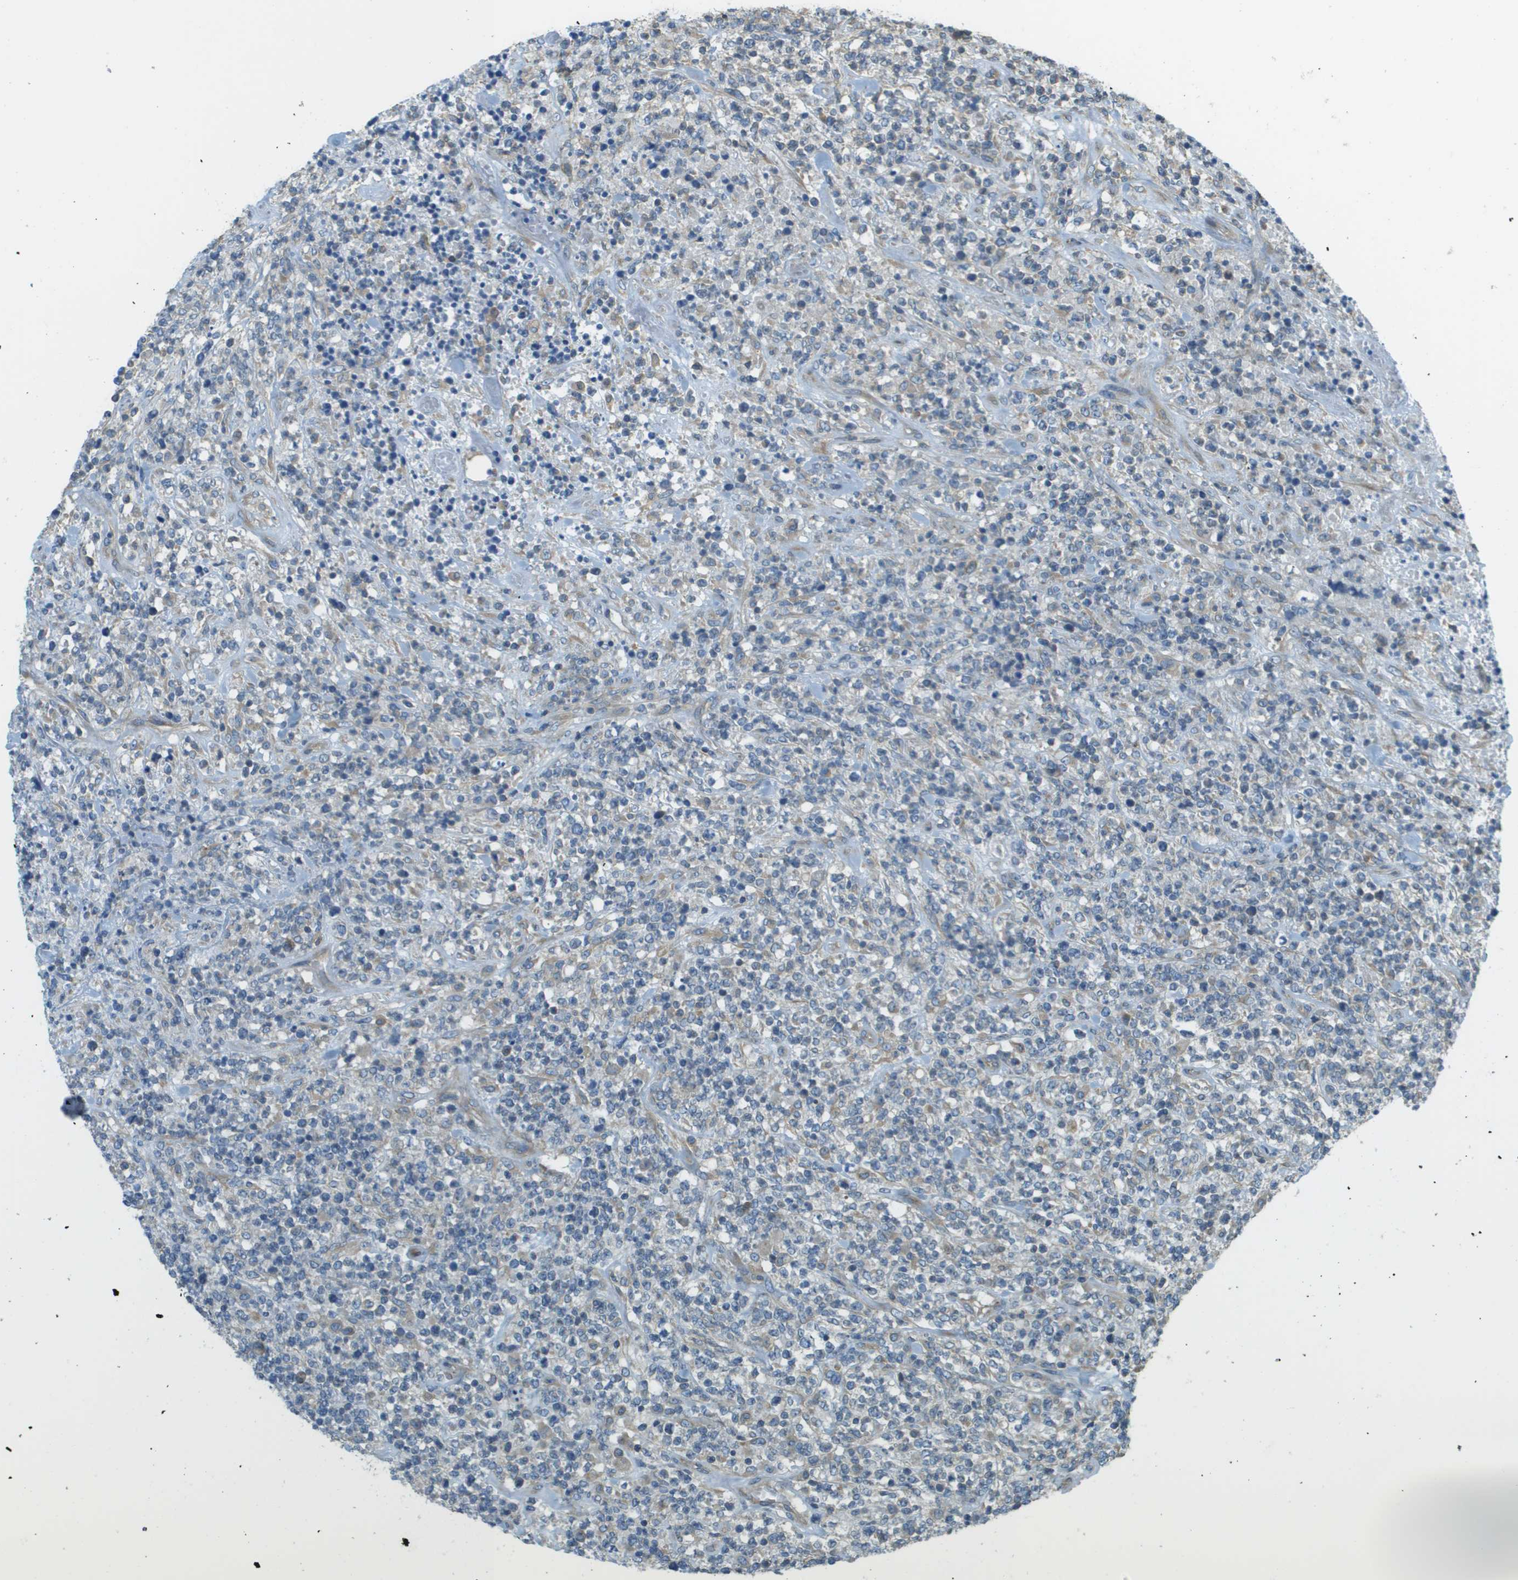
{"staining": {"intensity": "negative", "quantity": "none", "location": "none"}, "tissue": "lymphoma", "cell_type": "Tumor cells", "image_type": "cancer", "snomed": [{"axis": "morphology", "description": "Malignant lymphoma, non-Hodgkin's type, High grade"}, {"axis": "topography", "description": "Soft tissue"}], "caption": "This is an immunohistochemistry (IHC) histopathology image of malignant lymphoma, non-Hodgkin's type (high-grade). There is no expression in tumor cells.", "gene": "DNAJB11", "patient": {"sex": "male", "age": 18}}